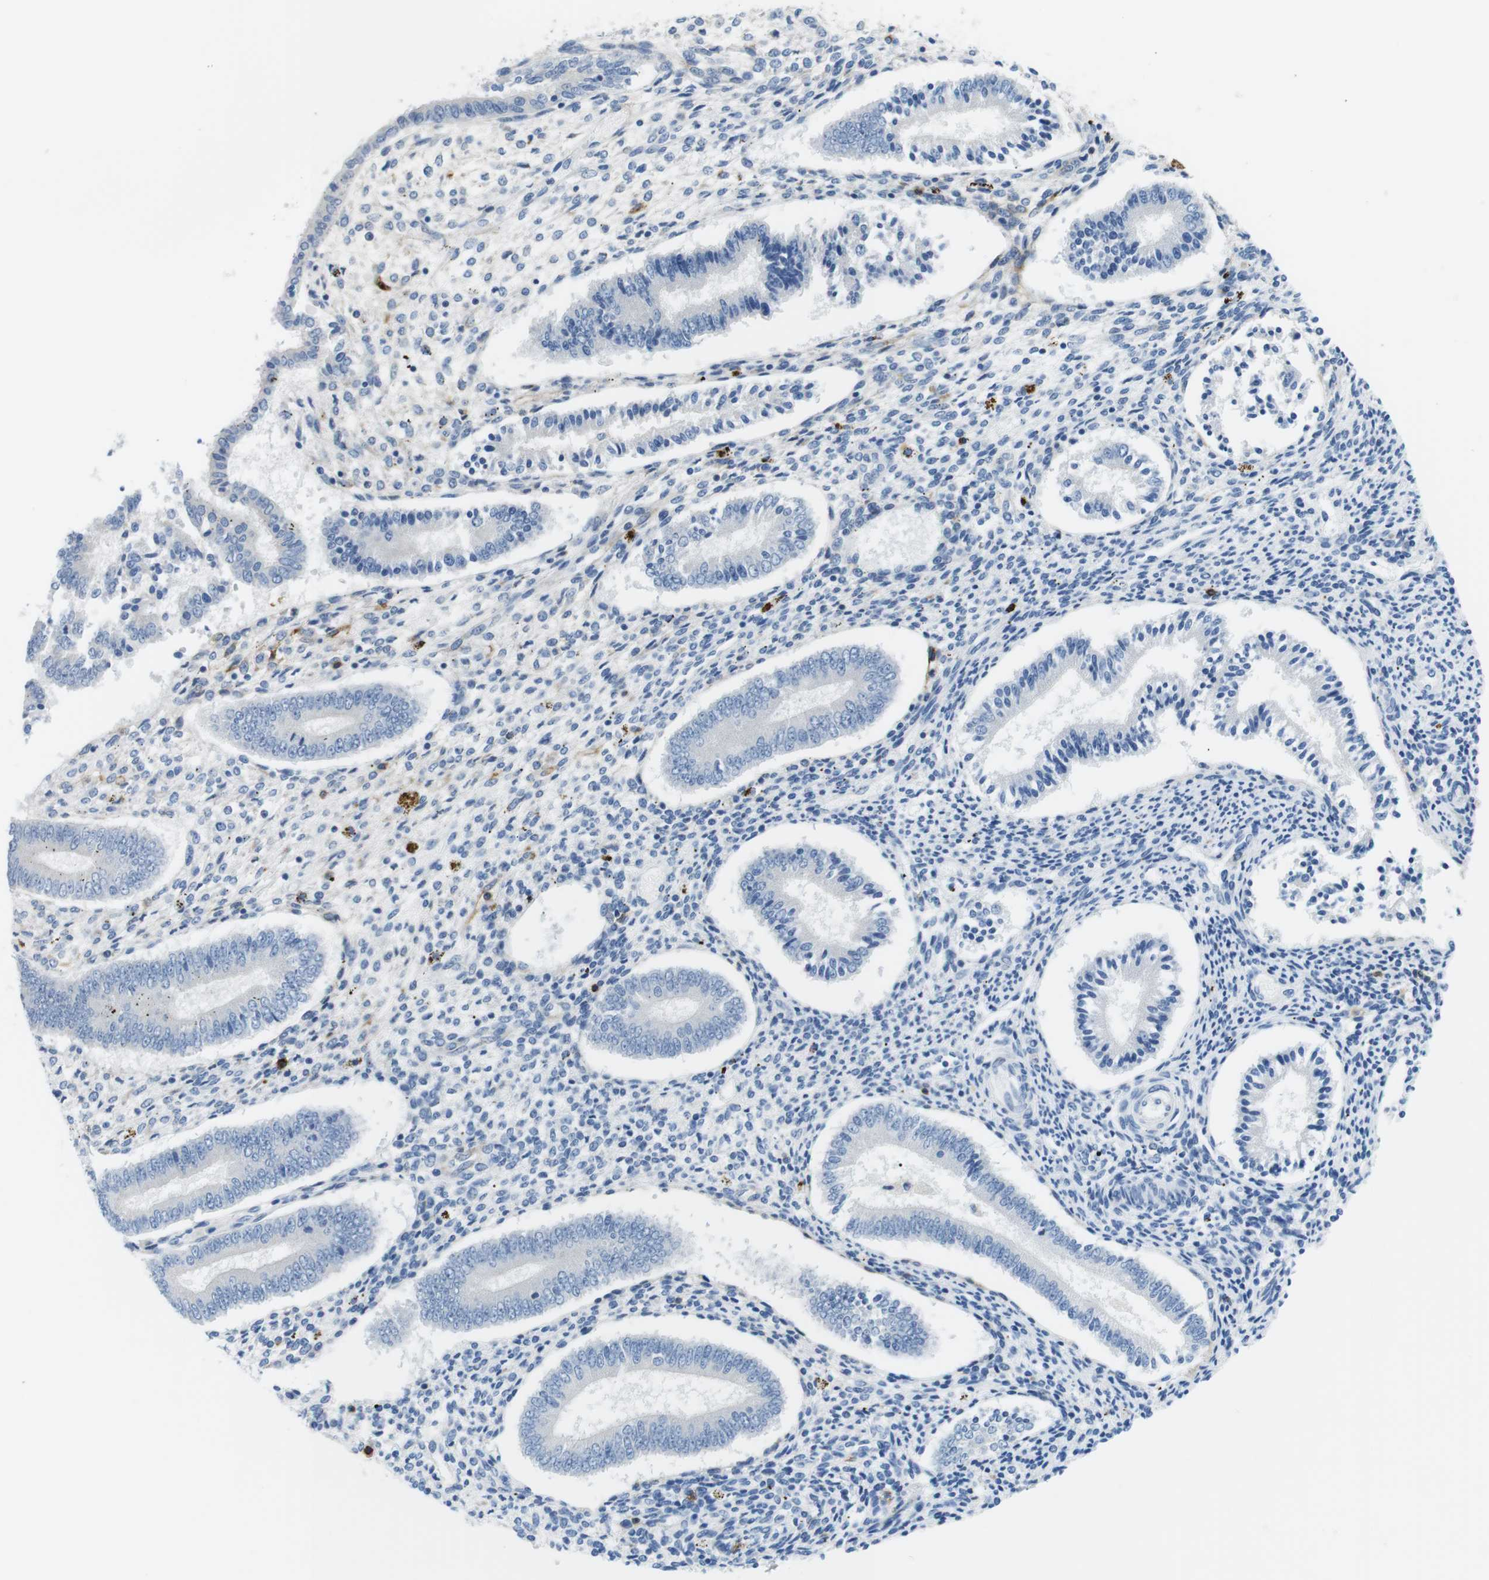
{"staining": {"intensity": "negative", "quantity": "none", "location": "none"}, "tissue": "endometrium", "cell_type": "Cells in endometrial stroma", "image_type": "normal", "snomed": [{"axis": "morphology", "description": "Normal tissue, NOS"}, {"axis": "topography", "description": "Endometrium"}], "caption": "DAB (3,3'-diaminobenzidine) immunohistochemical staining of benign endometrium reveals no significant positivity in cells in endometrial stroma. (DAB (3,3'-diaminobenzidine) immunohistochemistry visualized using brightfield microscopy, high magnification).", "gene": "TNFRSF4", "patient": {"sex": "female", "age": 42}}